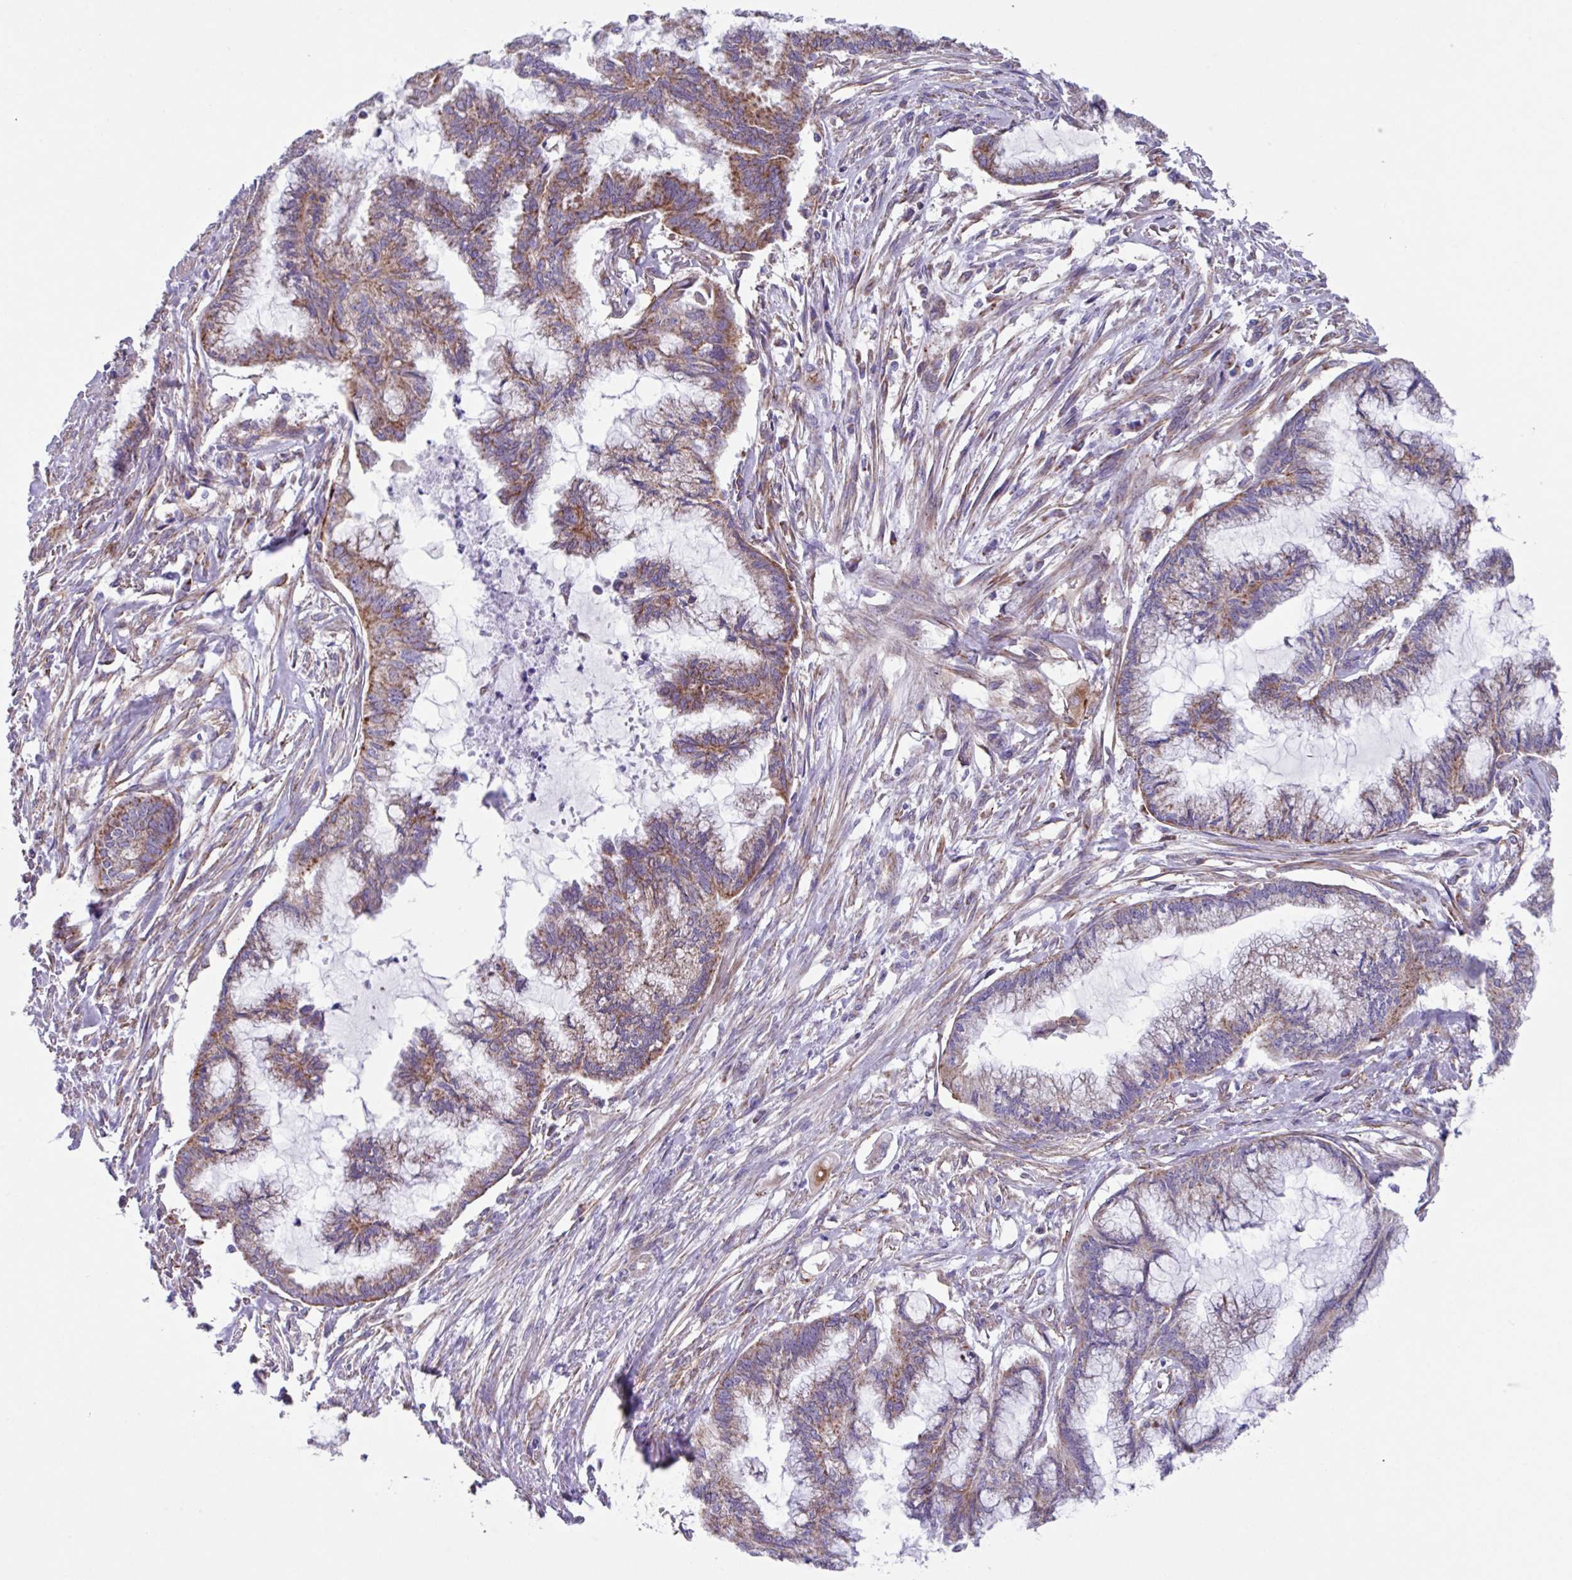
{"staining": {"intensity": "moderate", "quantity": "25%-75%", "location": "cytoplasmic/membranous"}, "tissue": "endometrial cancer", "cell_type": "Tumor cells", "image_type": "cancer", "snomed": [{"axis": "morphology", "description": "Adenocarcinoma, NOS"}, {"axis": "topography", "description": "Endometrium"}], "caption": "Endometrial adenocarcinoma was stained to show a protein in brown. There is medium levels of moderate cytoplasmic/membranous staining in about 25%-75% of tumor cells.", "gene": "OTULIN", "patient": {"sex": "female", "age": 86}}